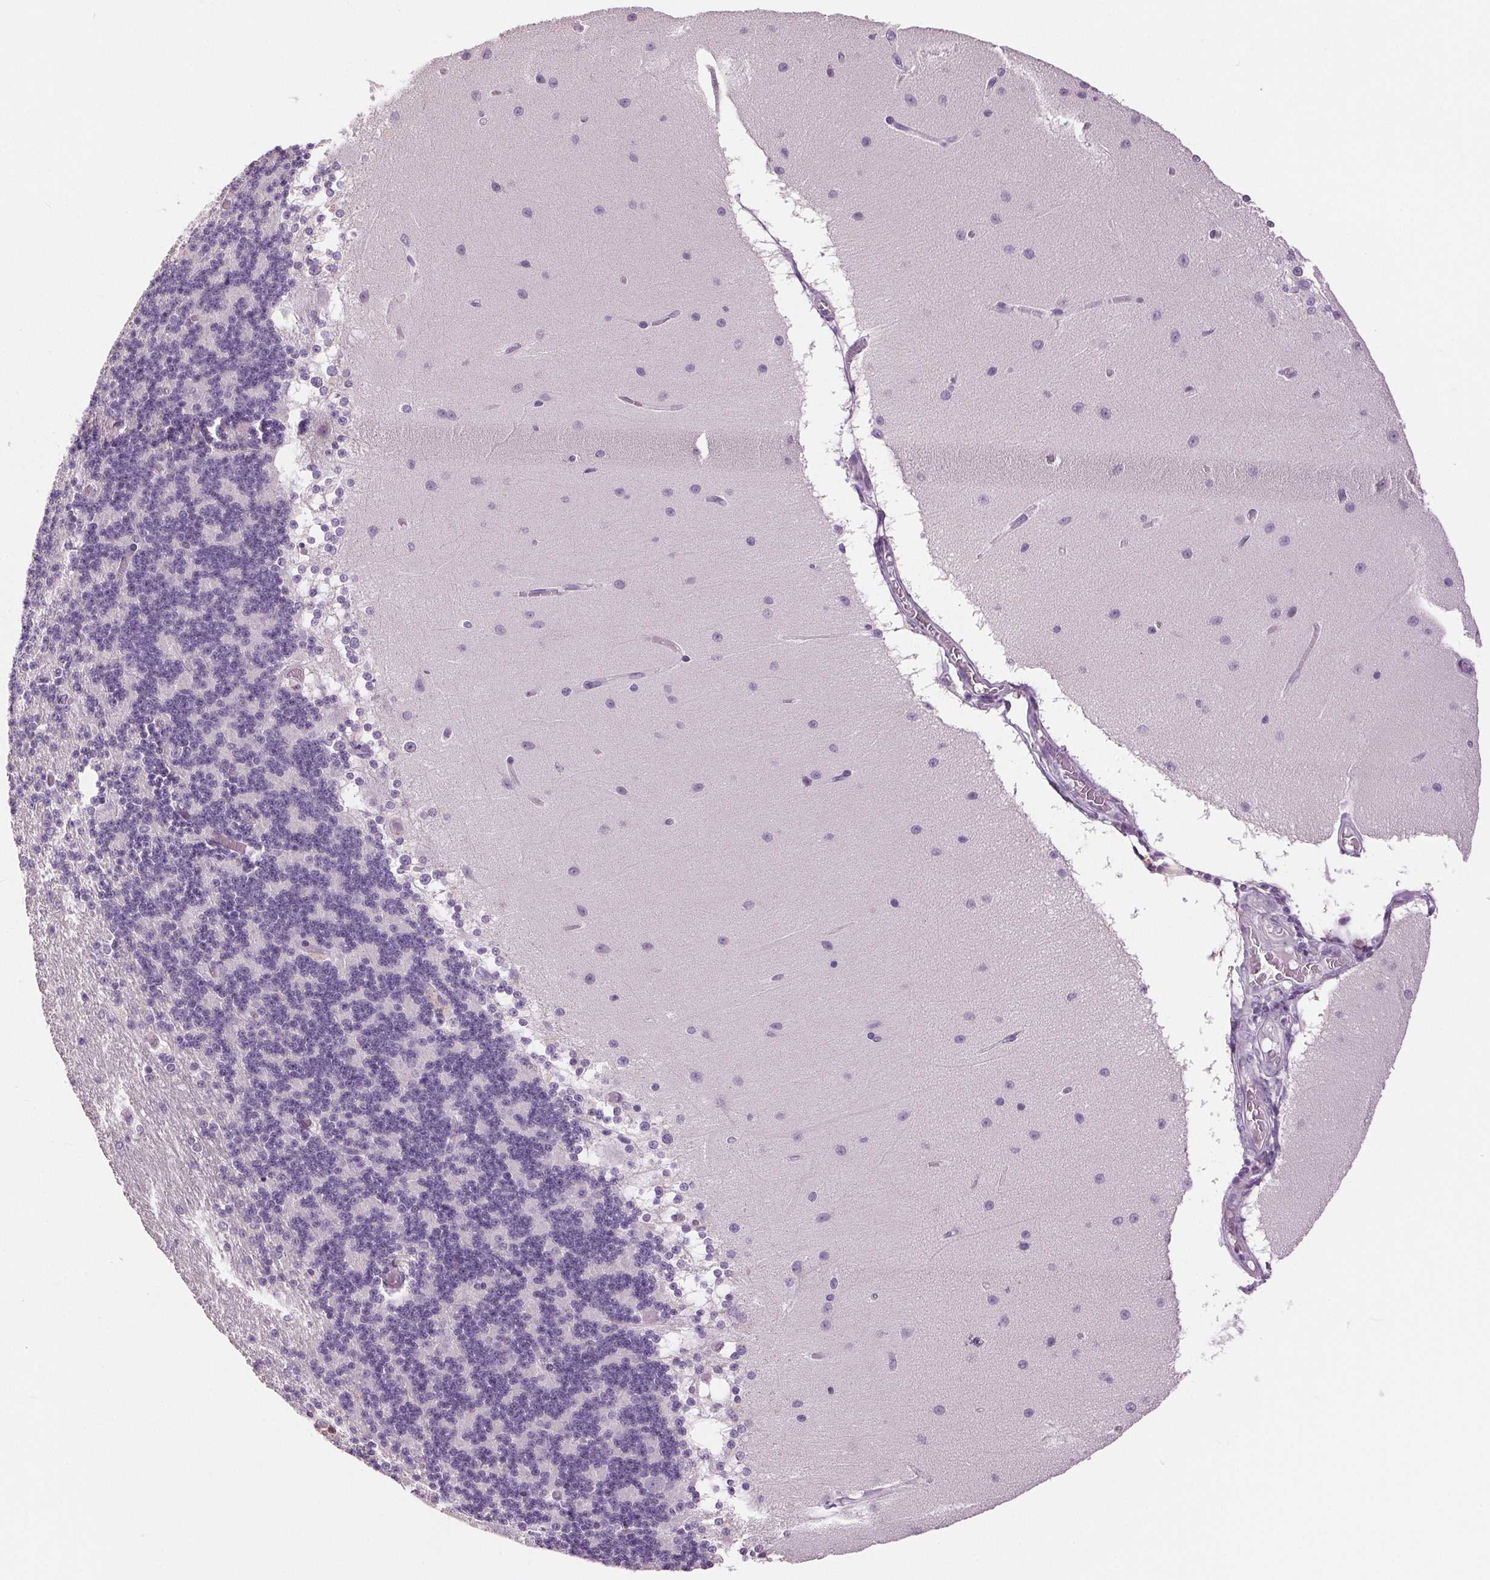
{"staining": {"intensity": "negative", "quantity": "none", "location": "none"}, "tissue": "cerebellum", "cell_type": "Cells in granular layer", "image_type": "normal", "snomed": [{"axis": "morphology", "description": "Normal tissue, NOS"}, {"axis": "topography", "description": "Cerebellum"}], "caption": "Cerebellum stained for a protein using IHC displays no staining cells in granular layer.", "gene": "MISP", "patient": {"sex": "female", "age": 54}}